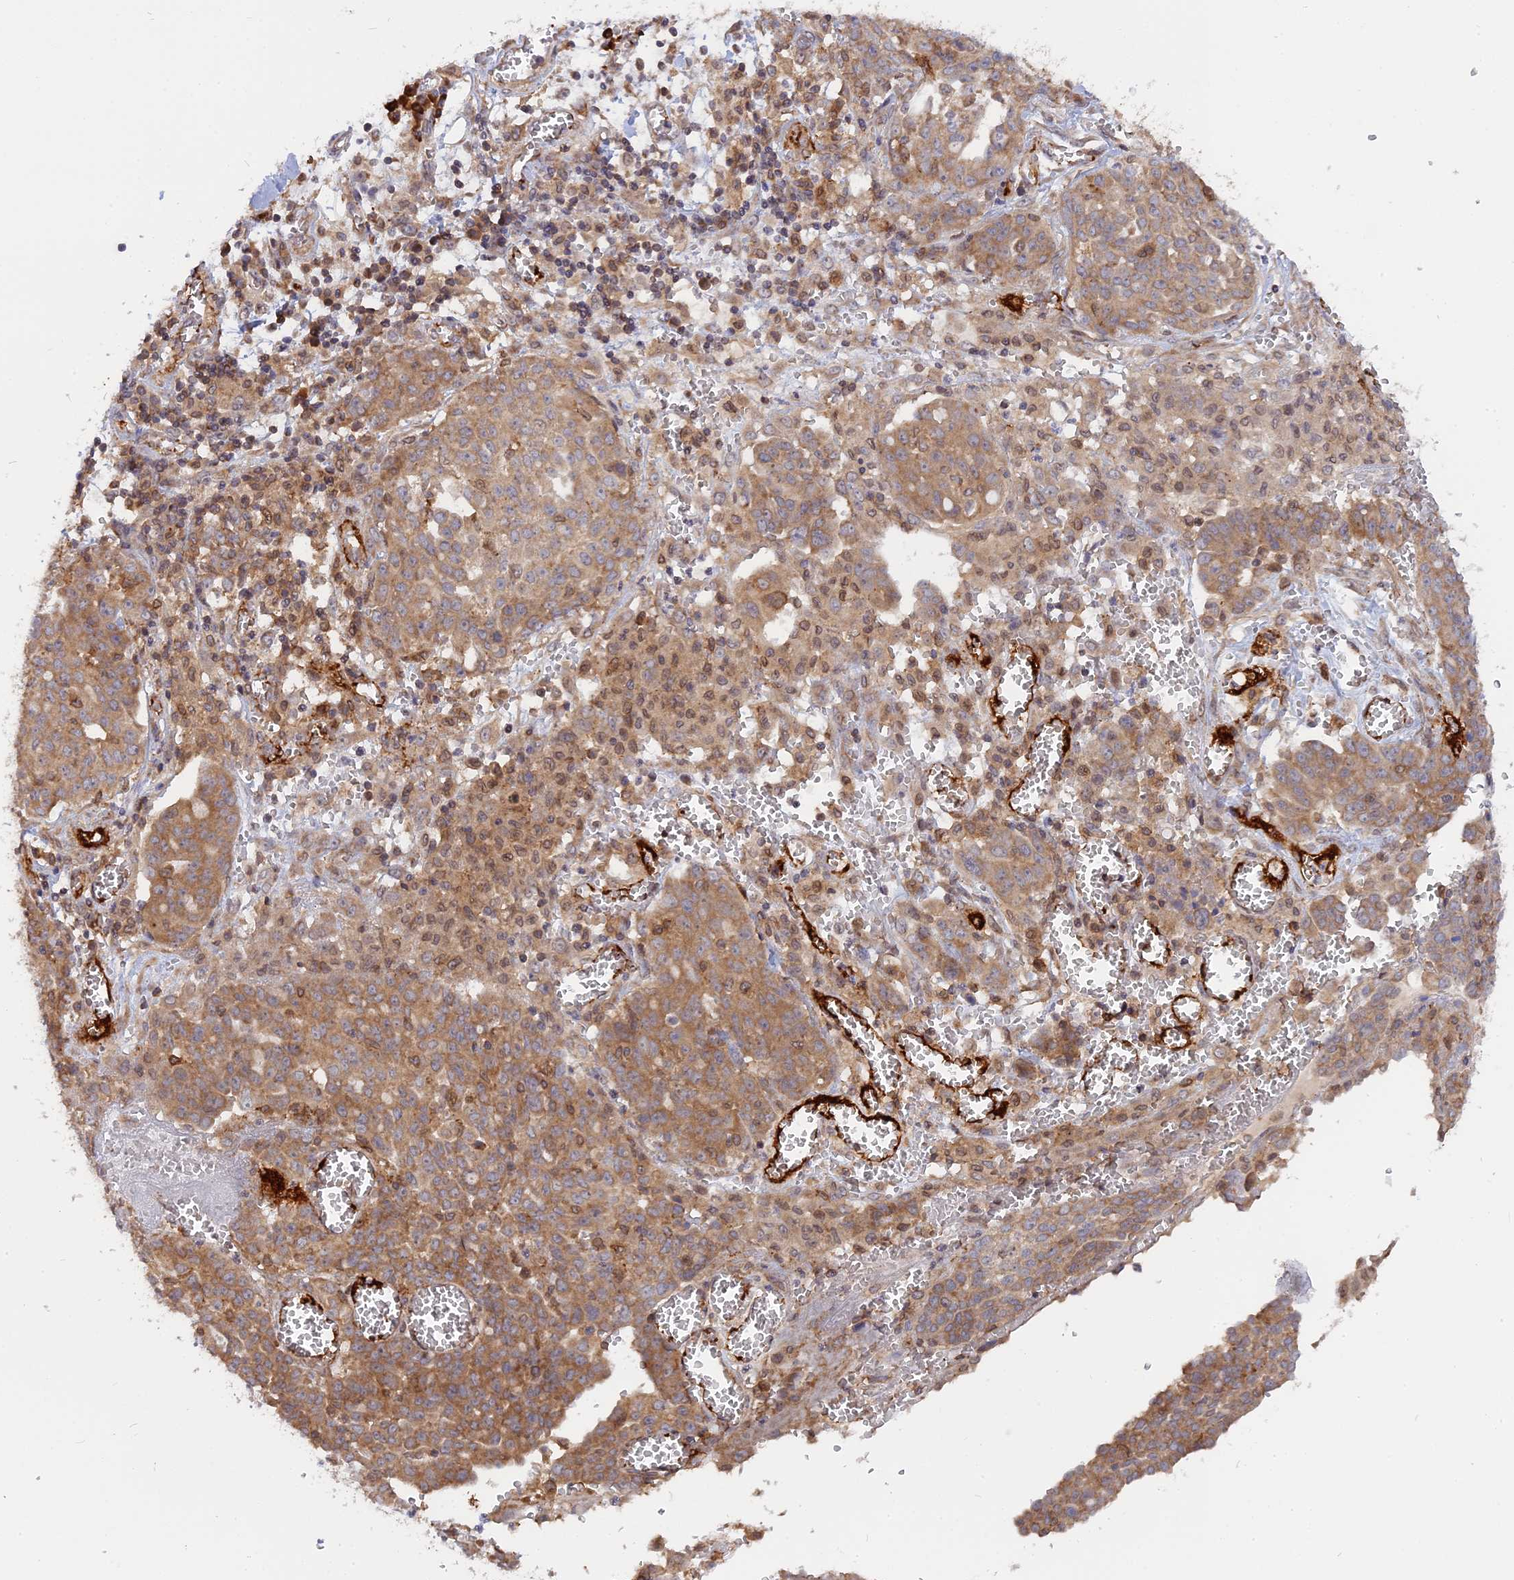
{"staining": {"intensity": "moderate", "quantity": ">75%", "location": "cytoplasmic/membranous"}, "tissue": "ovarian cancer", "cell_type": "Tumor cells", "image_type": "cancer", "snomed": [{"axis": "morphology", "description": "Cystadenocarcinoma, serous, NOS"}, {"axis": "topography", "description": "Soft tissue"}, {"axis": "topography", "description": "Ovary"}], "caption": "Protein staining of ovarian cancer tissue shows moderate cytoplasmic/membranous staining in about >75% of tumor cells. (Brightfield microscopy of DAB IHC at high magnification).", "gene": "IL21R", "patient": {"sex": "female", "age": 57}}